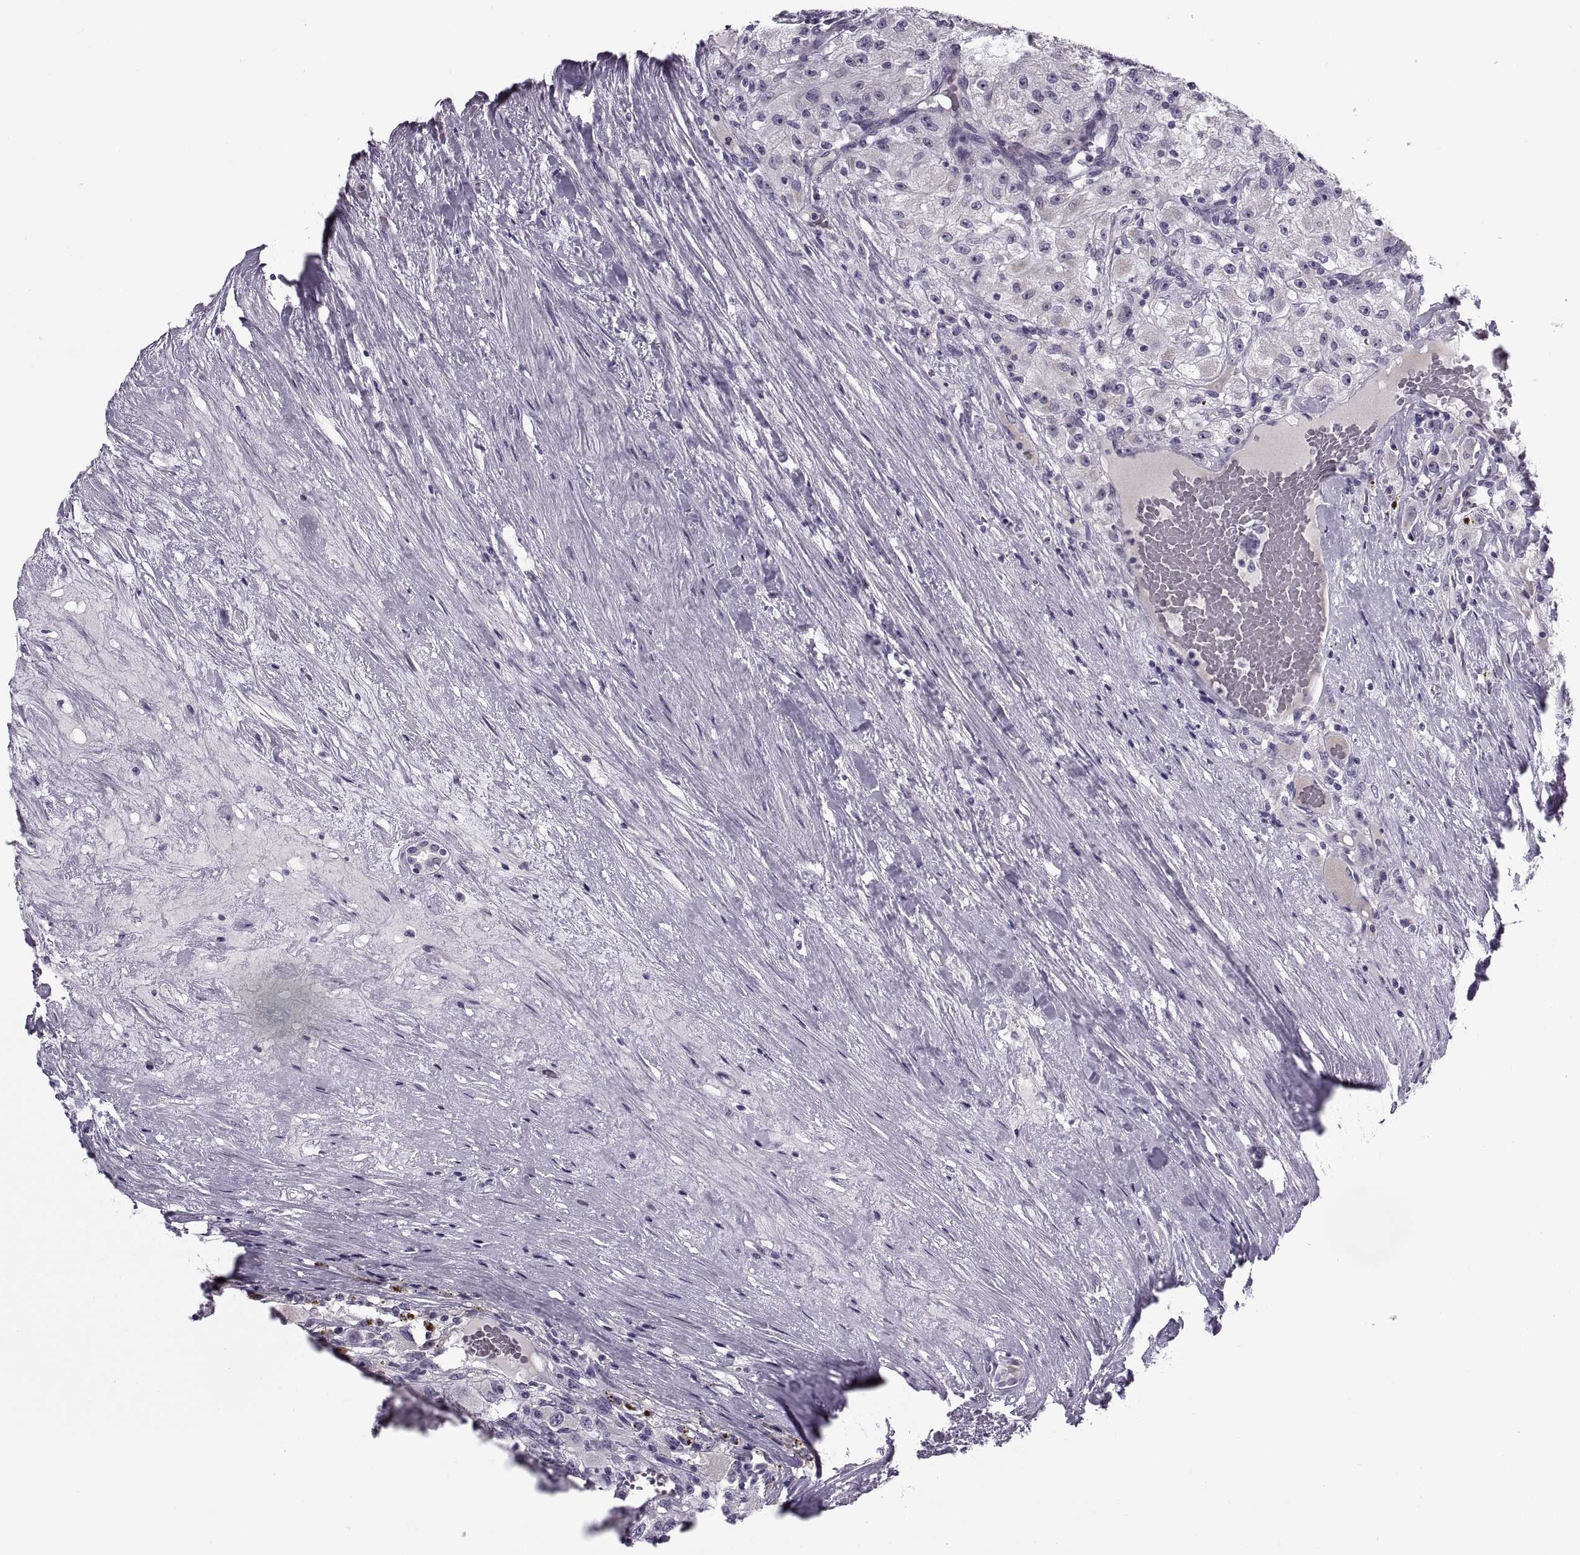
{"staining": {"intensity": "negative", "quantity": "none", "location": "none"}, "tissue": "renal cancer", "cell_type": "Tumor cells", "image_type": "cancer", "snomed": [{"axis": "morphology", "description": "Adenocarcinoma, NOS"}, {"axis": "topography", "description": "Kidney"}], "caption": "A high-resolution histopathology image shows IHC staining of renal cancer, which shows no significant positivity in tumor cells. Nuclei are stained in blue.", "gene": "MAGEB1", "patient": {"sex": "female", "age": 67}}